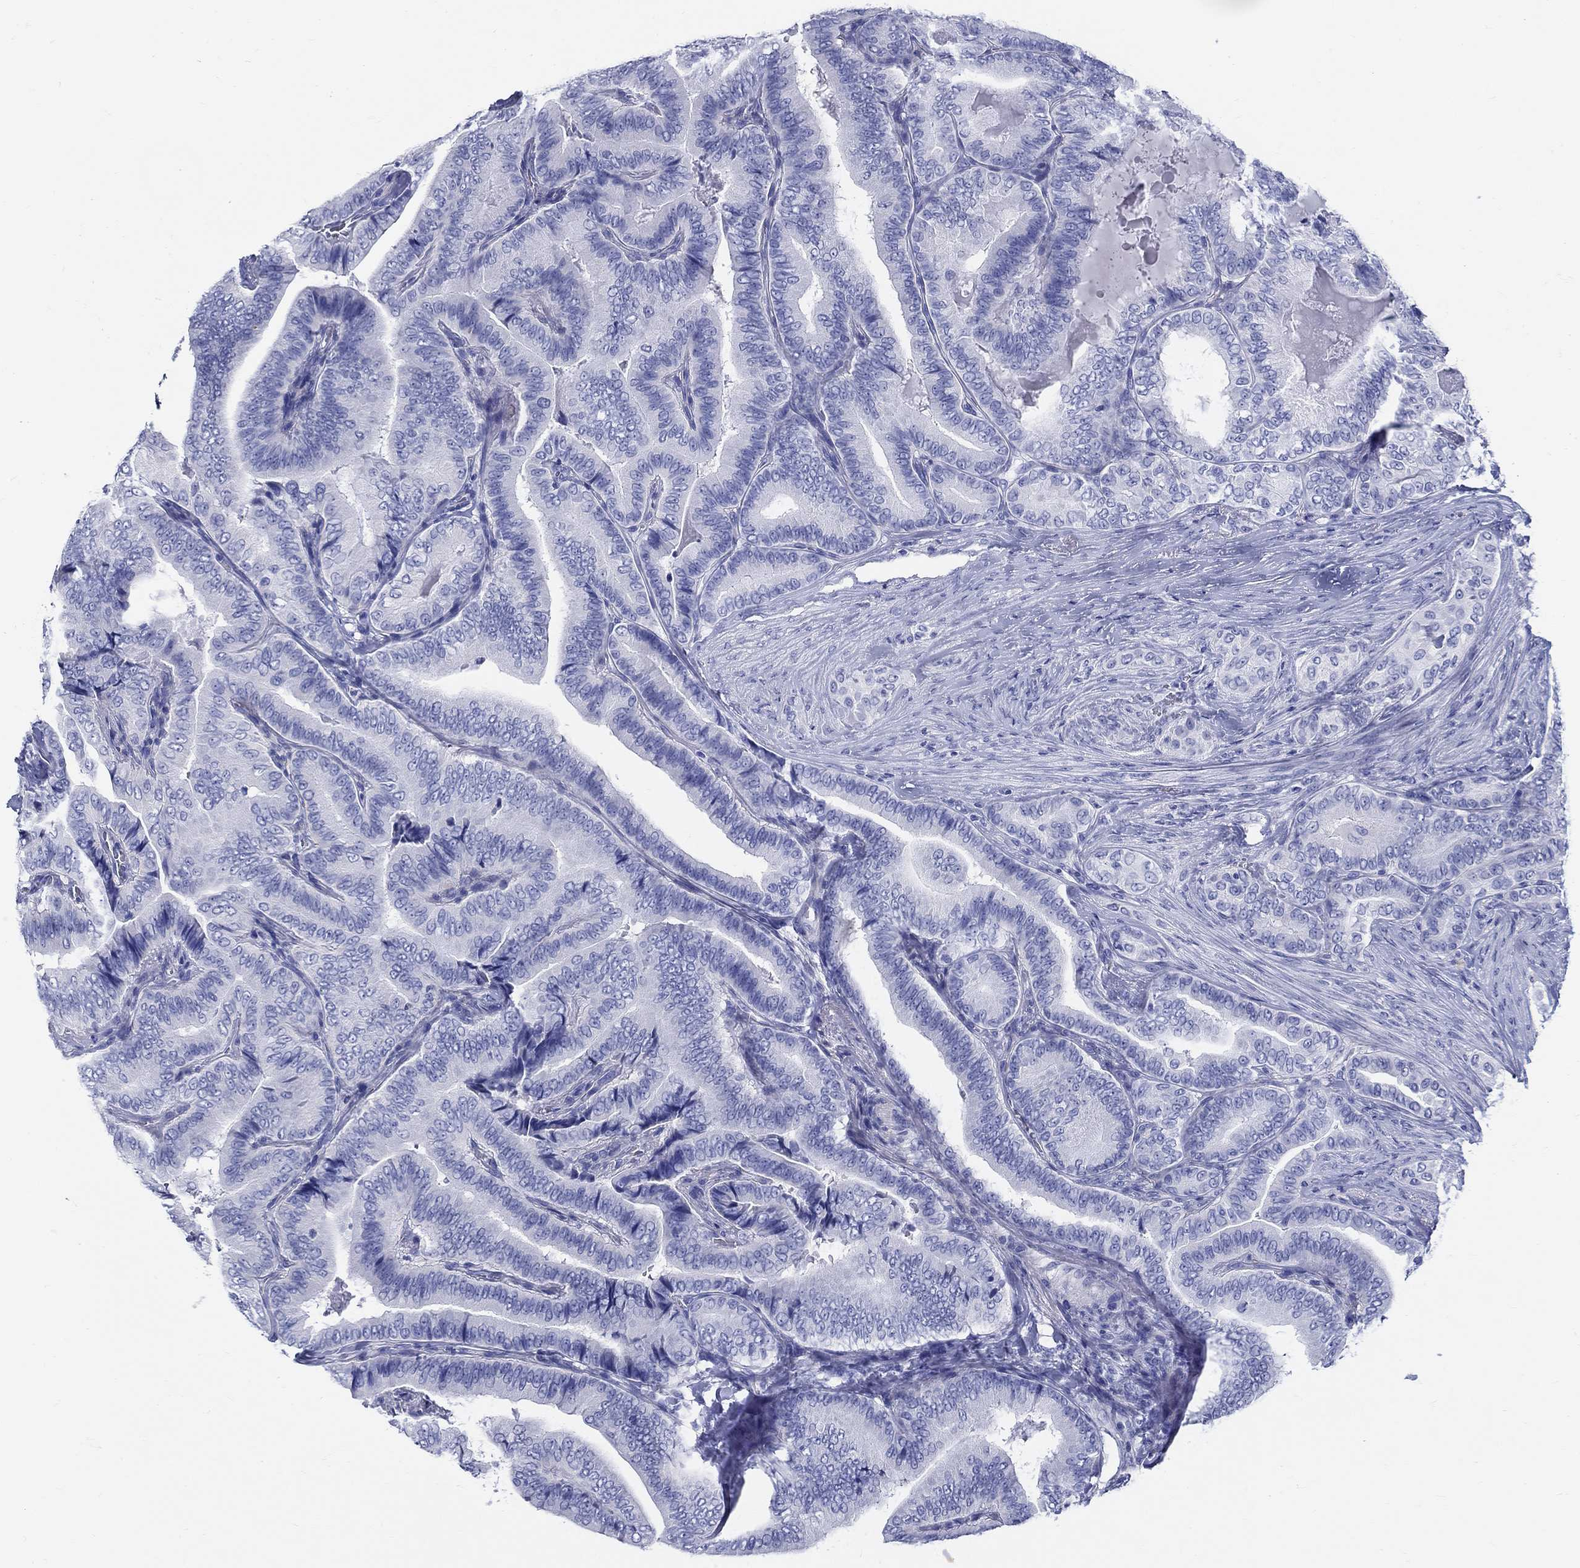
{"staining": {"intensity": "negative", "quantity": "none", "location": "none"}, "tissue": "thyroid cancer", "cell_type": "Tumor cells", "image_type": "cancer", "snomed": [{"axis": "morphology", "description": "Papillary adenocarcinoma, NOS"}, {"axis": "topography", "description": "Thyroid gland"}], "caption": "Human thyroid papillary adenocarcinoma stained for a protein using immunohistochemistry (IHC) demonstrates no expression in tumor cells.", "gene": "CRYGS", "patient": {"sex": "male", "age": 61}}